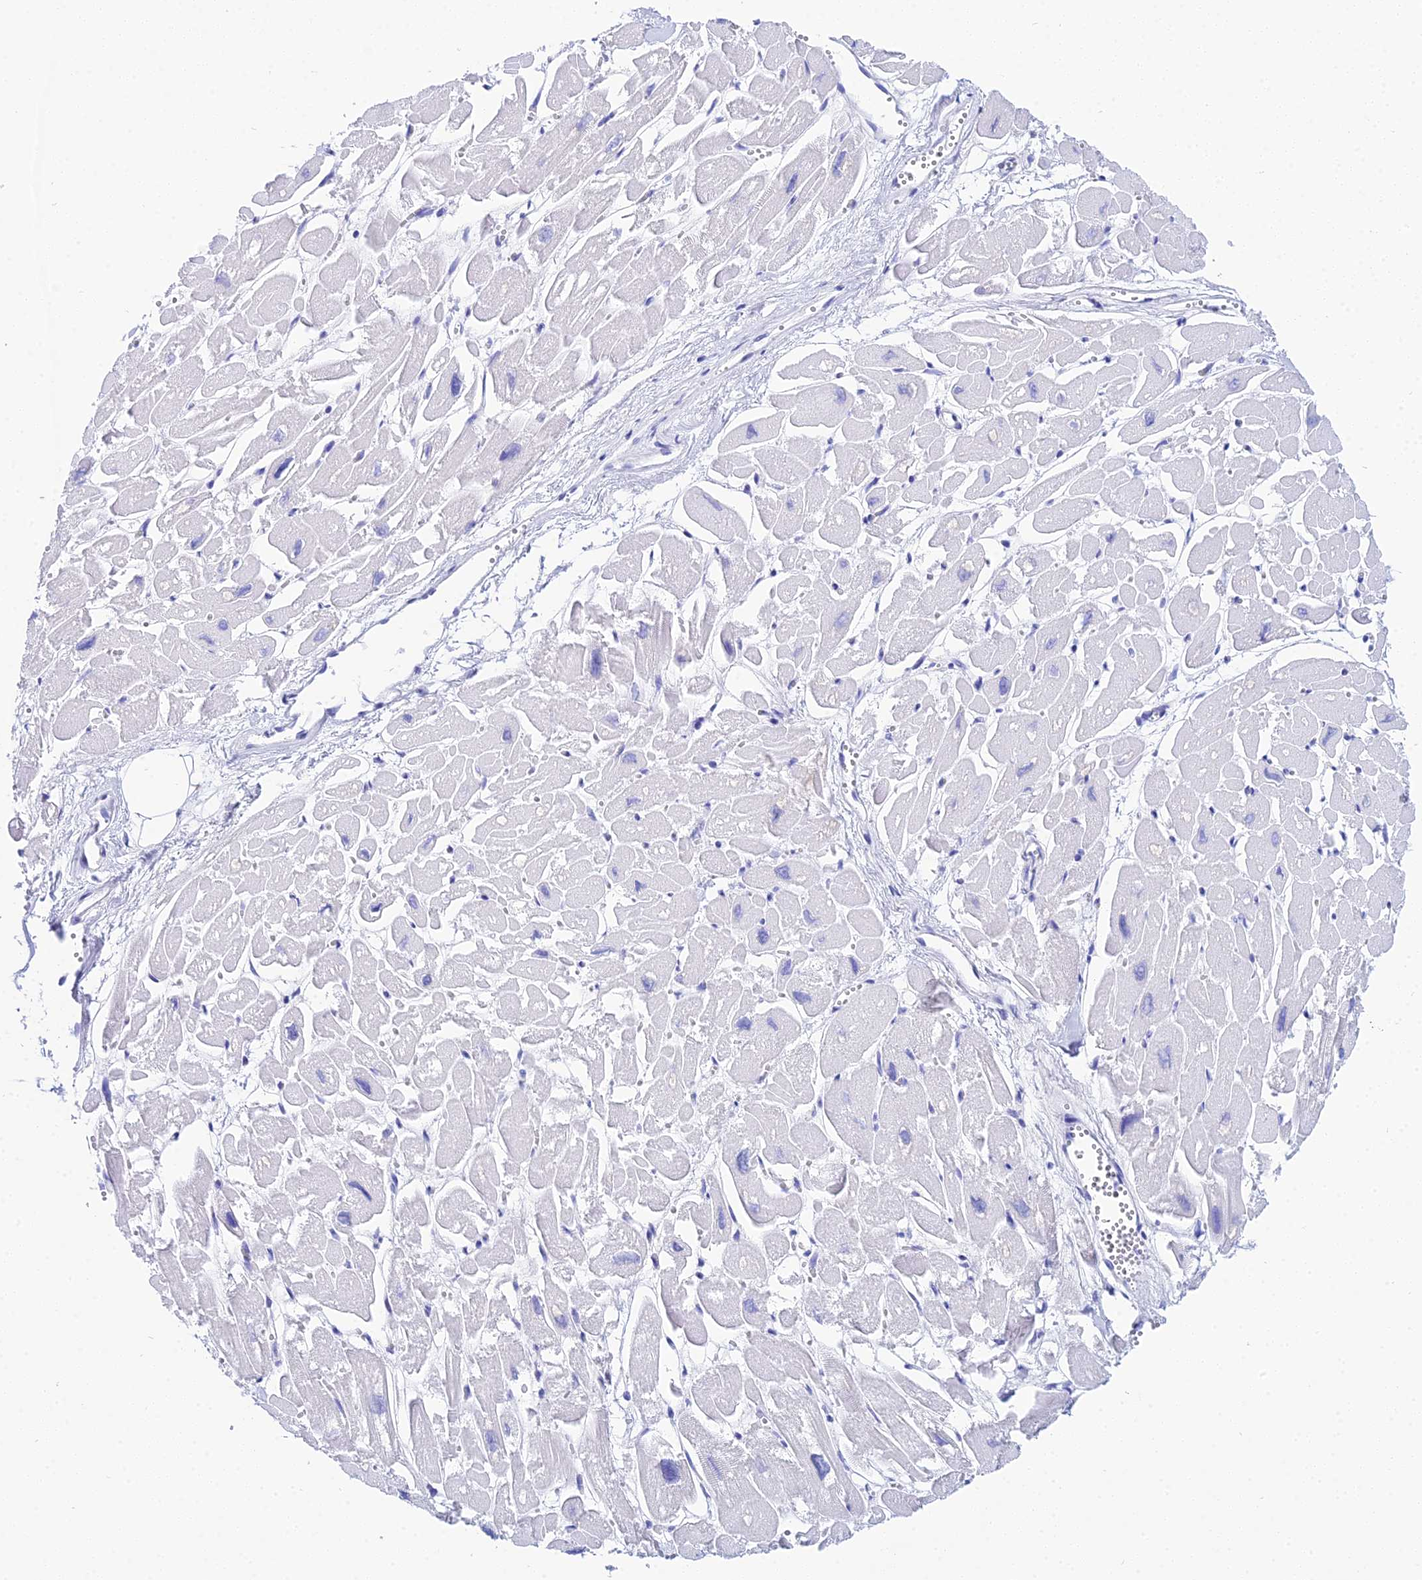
{"staining": {"intensity": "negative", "quantity": "none", "location": "none"}, "tissue": "heart muscle", "cell_type": "Cardiomyocytes", "image_type": "normal", "snomed": [{"axis": "morphology", "description": "Normal tissue, NOS"}, {"axis": "topography", "description": "Heart"}], "caption": "IHC photomicrograph of unremarkable human heart muscle stained for a protein (brown), which shows no expression in cardiomyocytes.", "gene": "CELA3A", "patient": {"sex": "male", "age": 54}}